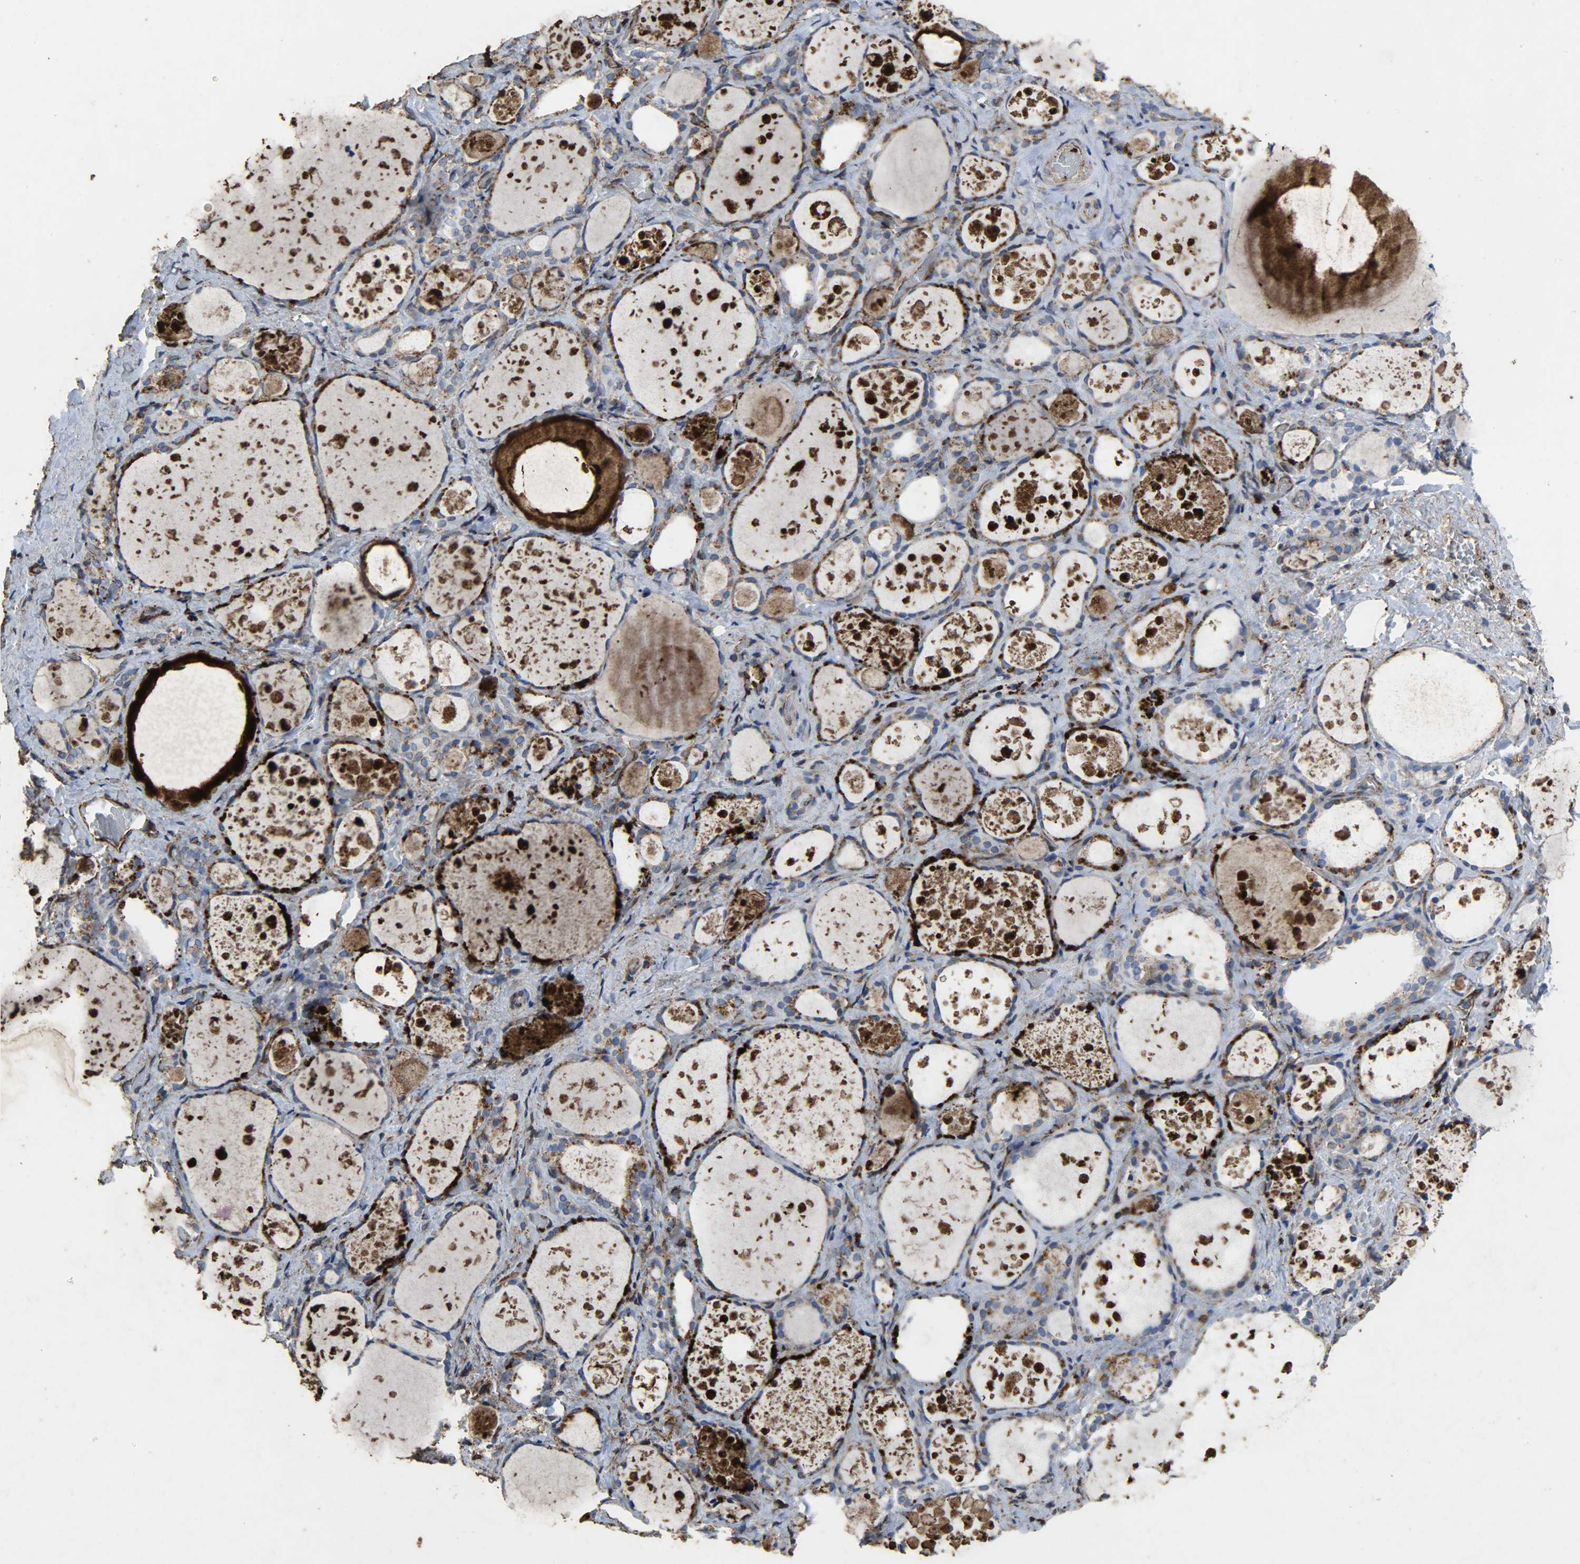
{"staining": {"intensity": "strong", "quantity": "25%-75%", "location": "cytoplasmic/membranous"}, "tissue": "thyroid gland", "cell_type": "Glandular cells", "image_type": "normal", "snomed": [{"axis": "morphology", "description": "Normal tissue, NOS"}, {"axis": "topography", "description": "Thyroid gland"}], "caption": "A micrograph showing strong cytoplasmic/membranous staining in approximately 25%-75% of glandular cells in benign thyroid gland, as visualized by brown immunohistochemical staining.", "gene": "TPM4", "patient": {"sex": "female", "age": 75}}